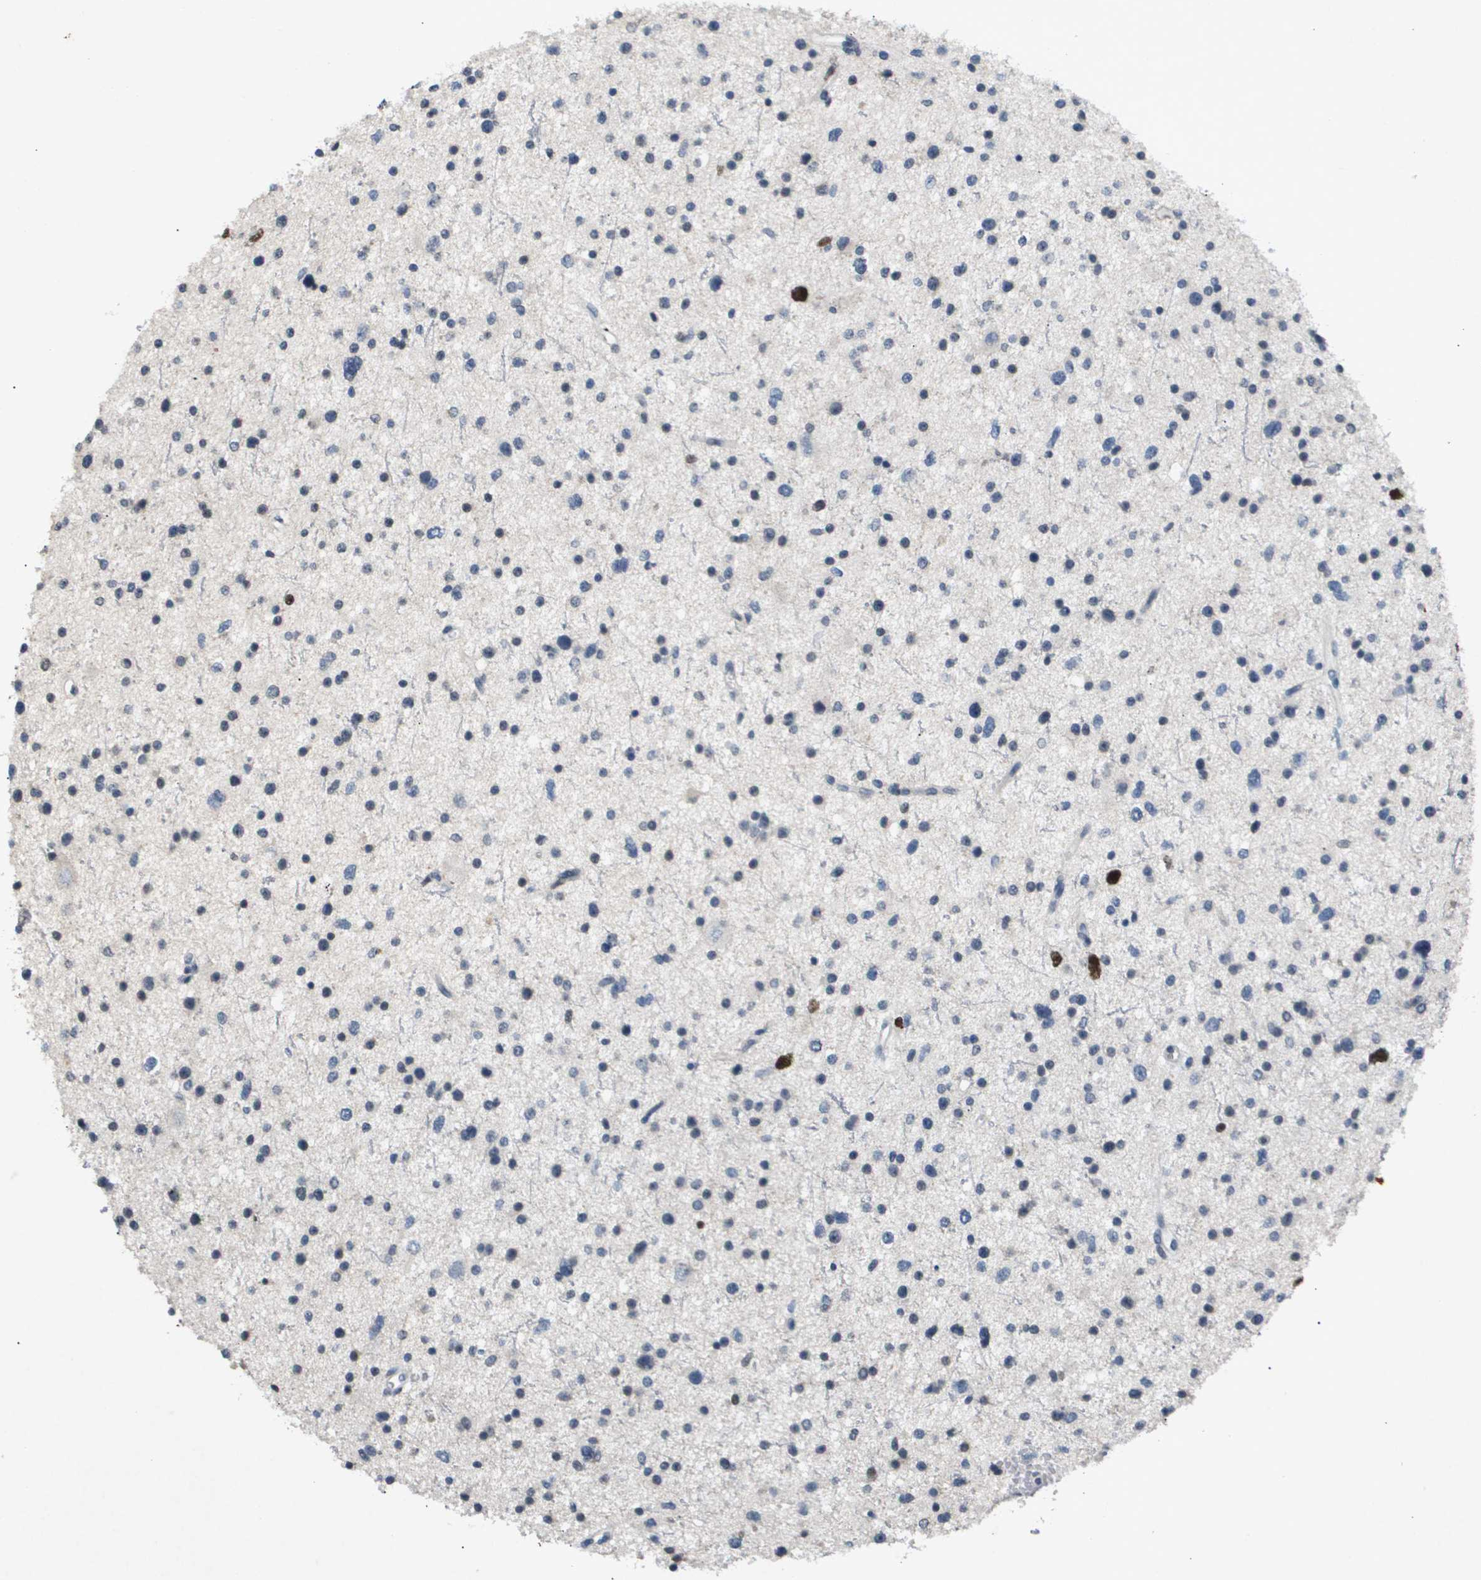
{"staining": {"intensity": "strong", "quantity": "<25%", "location": "nuclear"}, "tissue": "glioma", "cell_type": "Tumor cells", "image_type": "cancer", "snomed": [{"axis": "morphology", "description": "Glioma, malignant, Low grade"}, {"axis": "topography", "description": "Brain"}], "caption": "Protein expression analysis of glioma exhibits strong nuclear staining in approximately <25% of tumor cells. Immunohistochemistry (ihc) stains the protein of interest in brown and the nuclei are stained blue.", "gene": "ANAPC2", "patient": {"sex": "female", "age": 37}}